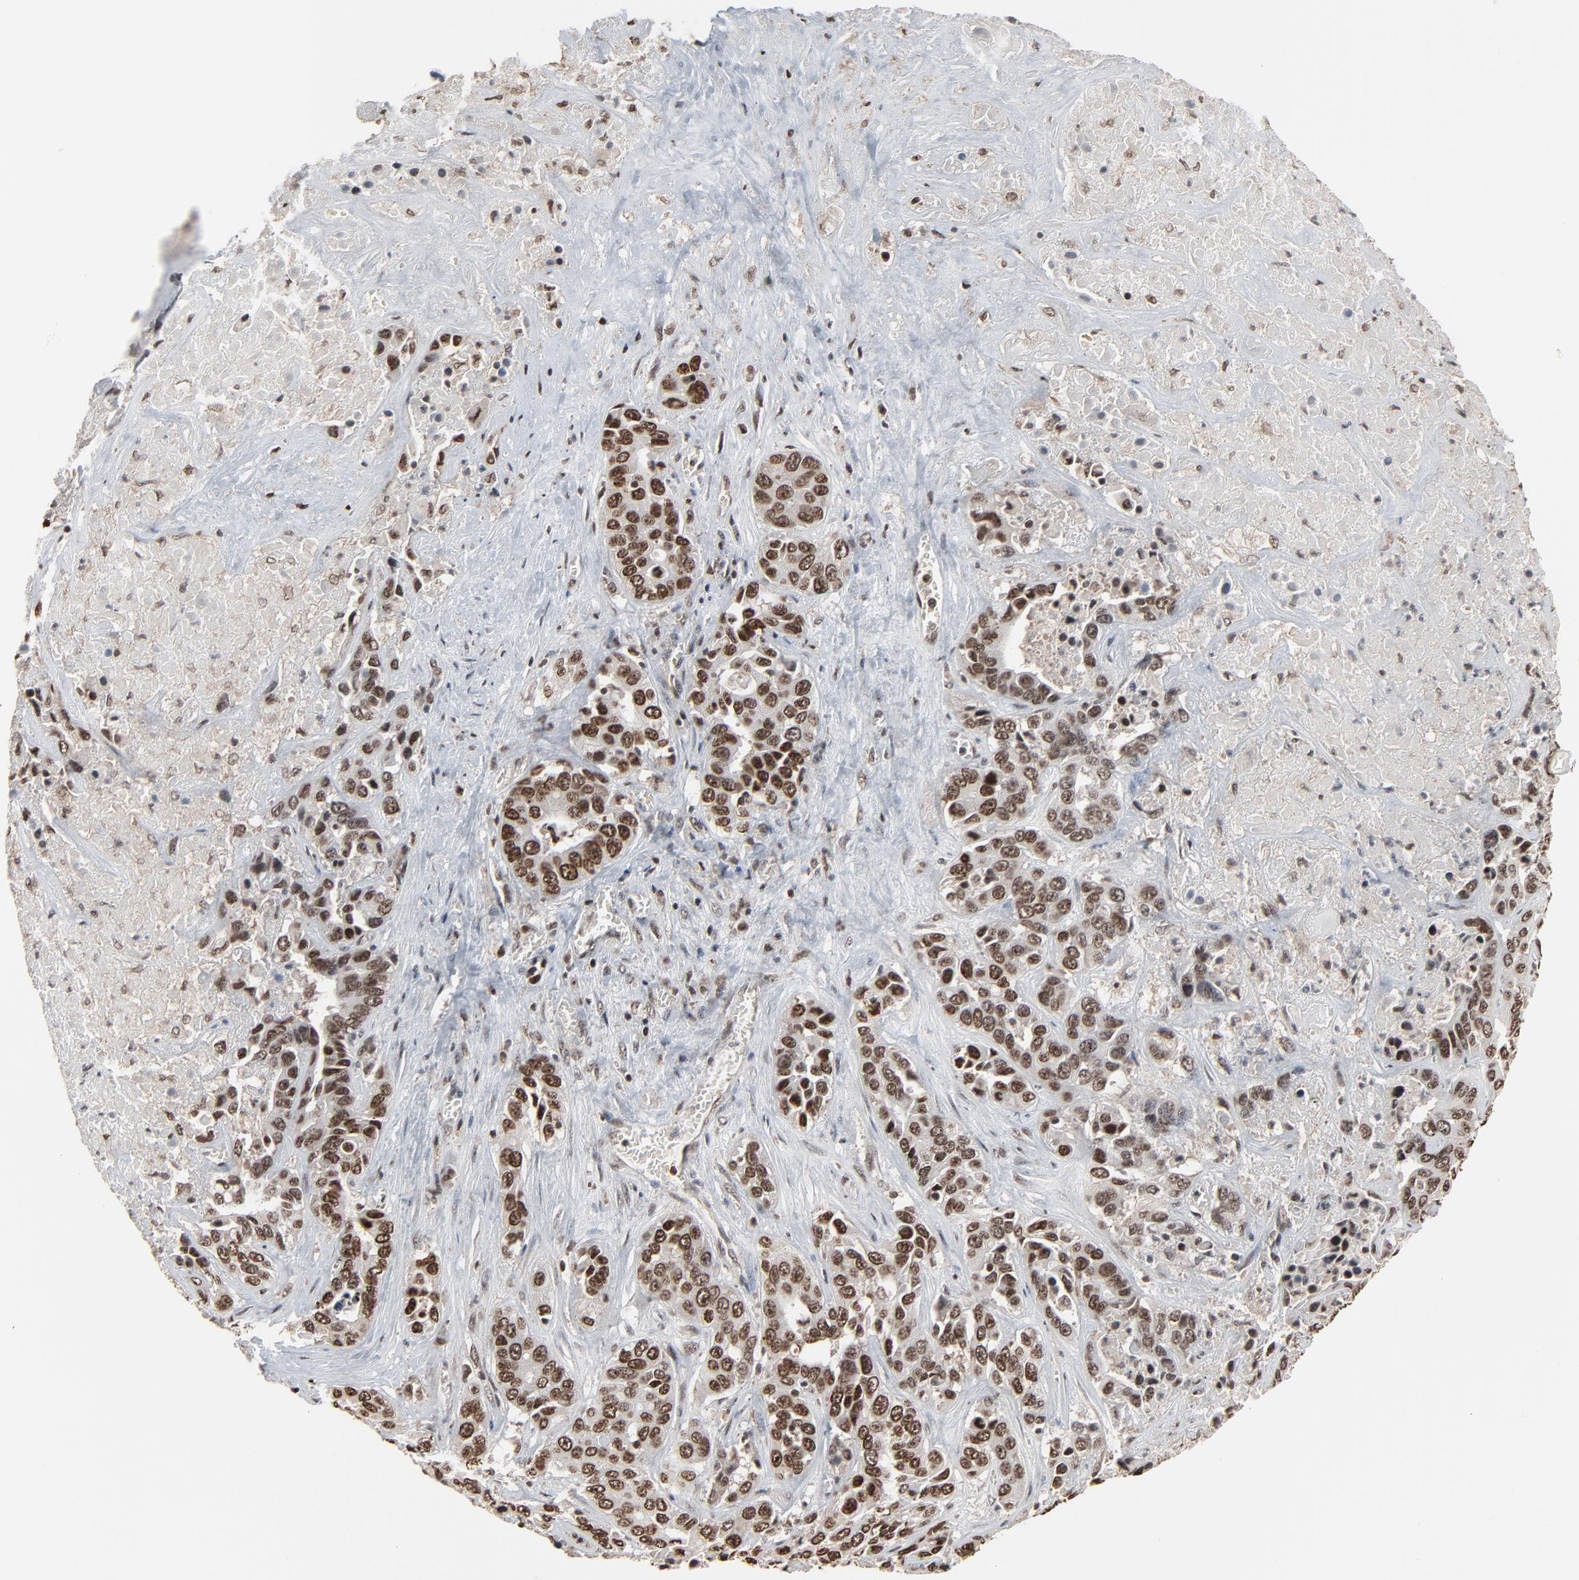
{"staining": {"intensity": "moderate", "quantity": ">75%", "location": "nuclear"}, "tissue": "liver cancer", "cell_type": "Tumor cells", "image_type": "cancer", "snomed": [{"axis": "morphology", "description": "Cholangiocarcinoma"}, {"axis": "topography", "description": "Liver"}], "caption": "Immunohistochemistry image of cholangiocarcinoma (liver) stained for a protein (brown), which shows medium levels of moderate nuclear staining in about >75% of tumor cells.", "gene": "RPS6KA3", "patient": {"sex": "female", "age": 52}}